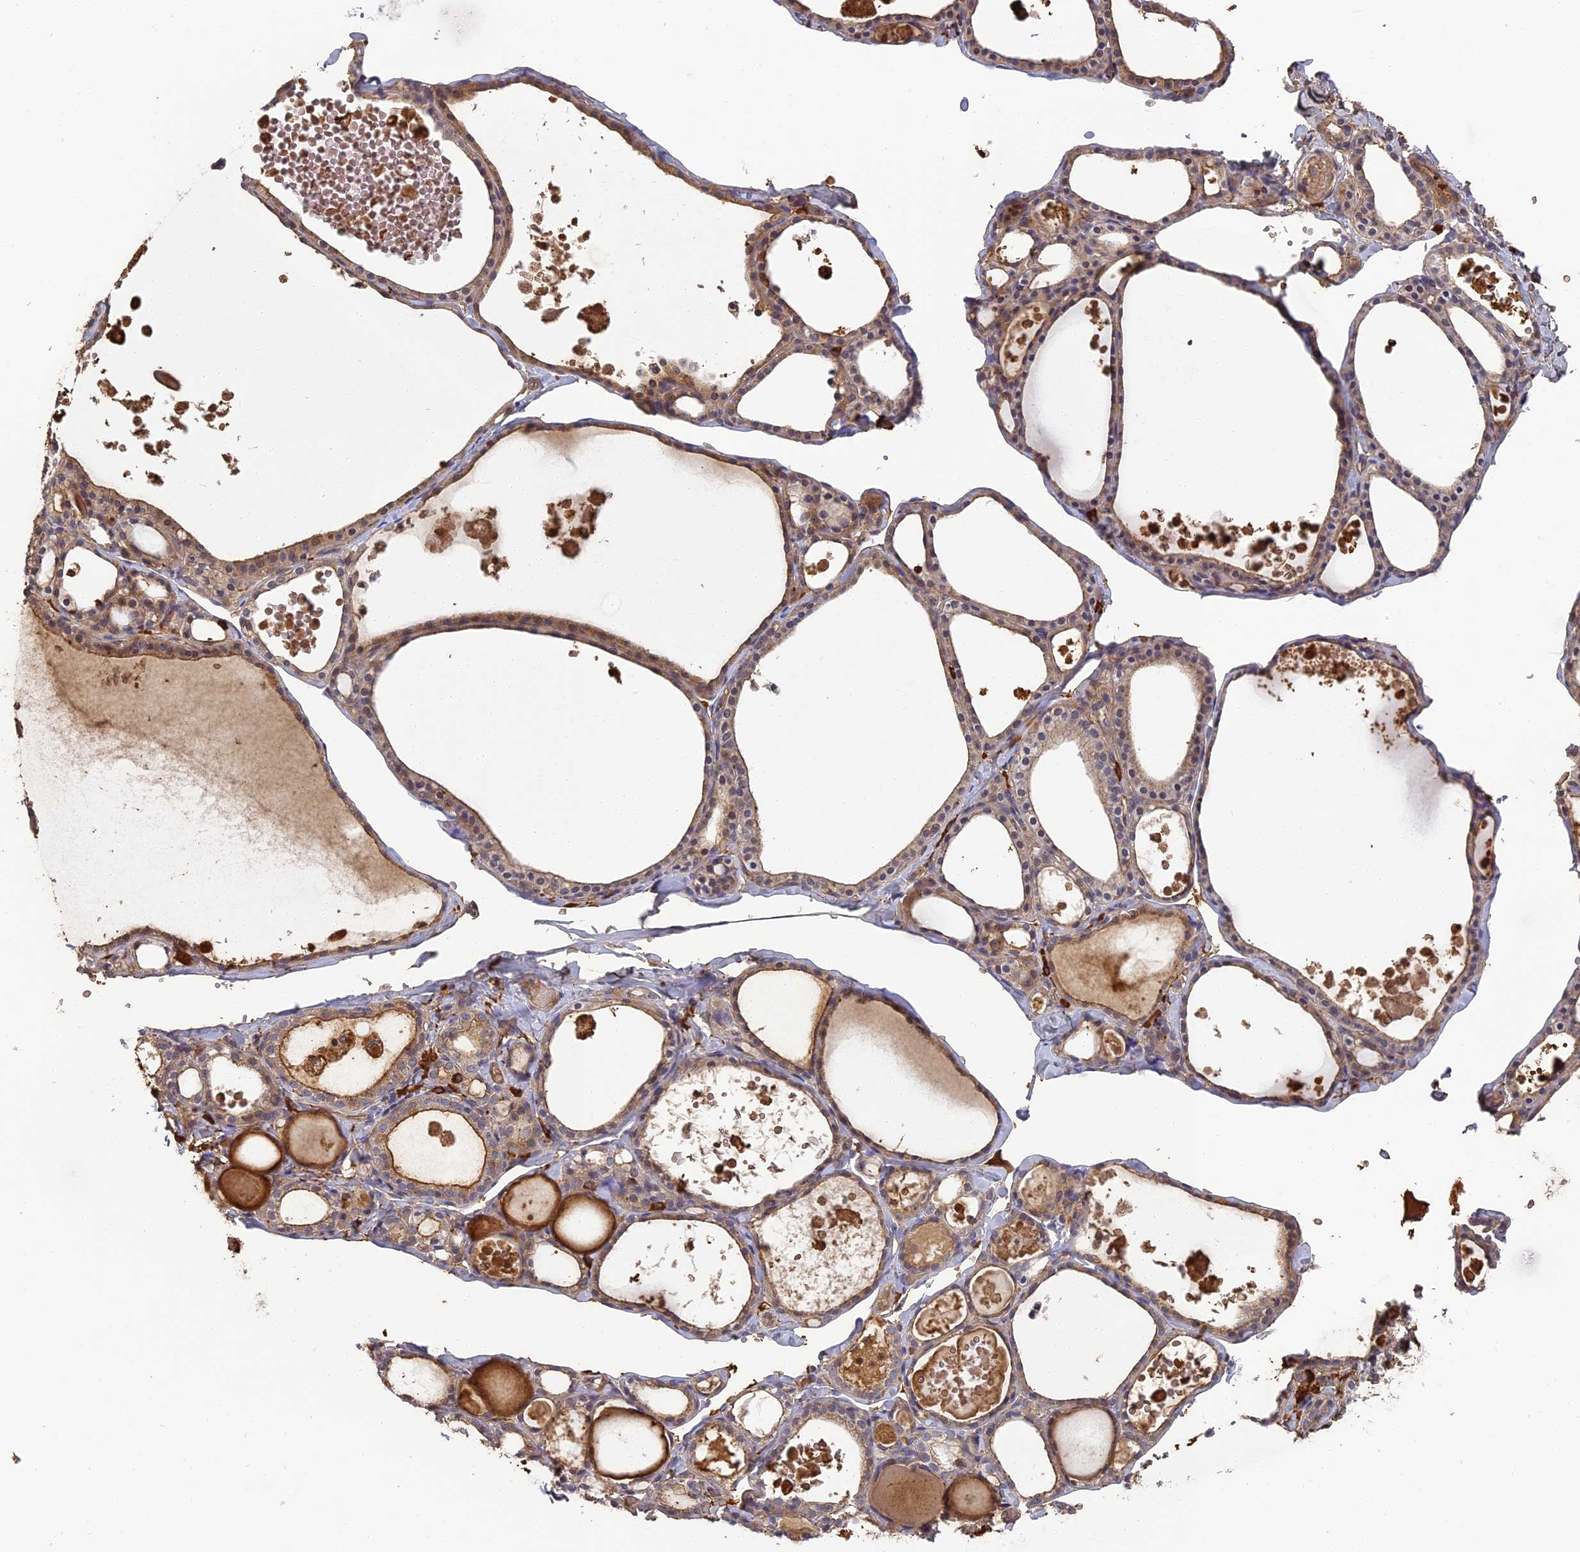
{"staining": {"intensity": "moderate", "quantity": ">75%", "location": "cytoplasmic/membranous"}, "tissue": "thyroid gland", "cell_type": "Glandular cells", "image_type": "normal", "snomed": [{"axis": "morphology", "description": "Normal tissue, NOS"}, {"axis": "topography", "description": "Thyroid gland"}], "caption": "Protein expression by immunohistochemistry exhibits moderate cytoplasmic/membranous positivity in approximately >75% of glandular cells in normal thyroid gland.", "gene": "ERMAP", "patient": {"sex": "male", "age": 56}}